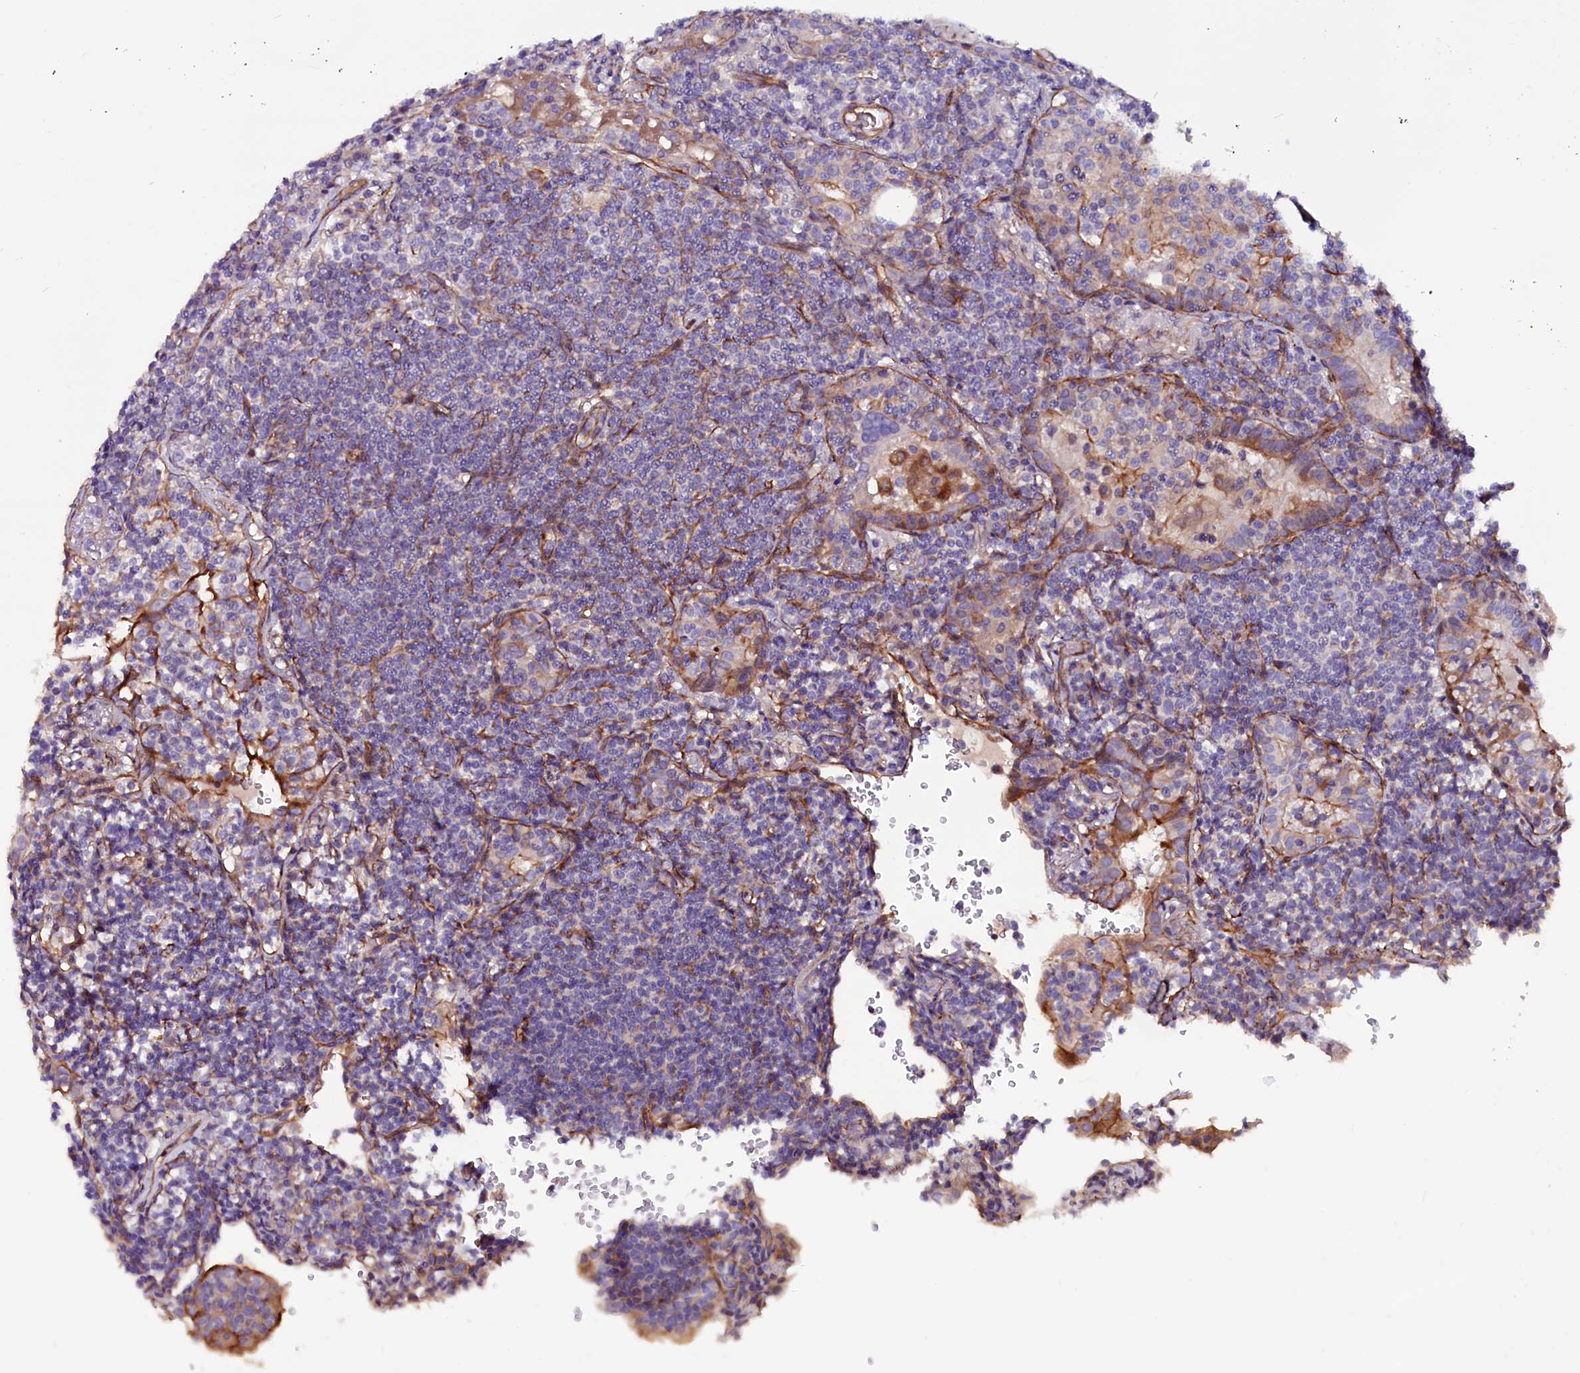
{"staining": {"intensity": "negative", "quantity": "none", "location": "none"}, "tissue": "lymphoma", "cell_type": "Tumor cells", "image_type": "cancer", "snomed": [{"axis": "morphology", "description": "Malignant lymphoma, non-Hodgkin's type, Low grade"}, {"axis": "topography", "description": "Lung"}], "caption": "Malignant lymphoma, non-Hodgkin's type (low-grade) stained for a protein using immunohistochemistry exhibits no expression tumor cells.", "gene": "ZNF749", "patient": {"sex": "female", "age": 71}}